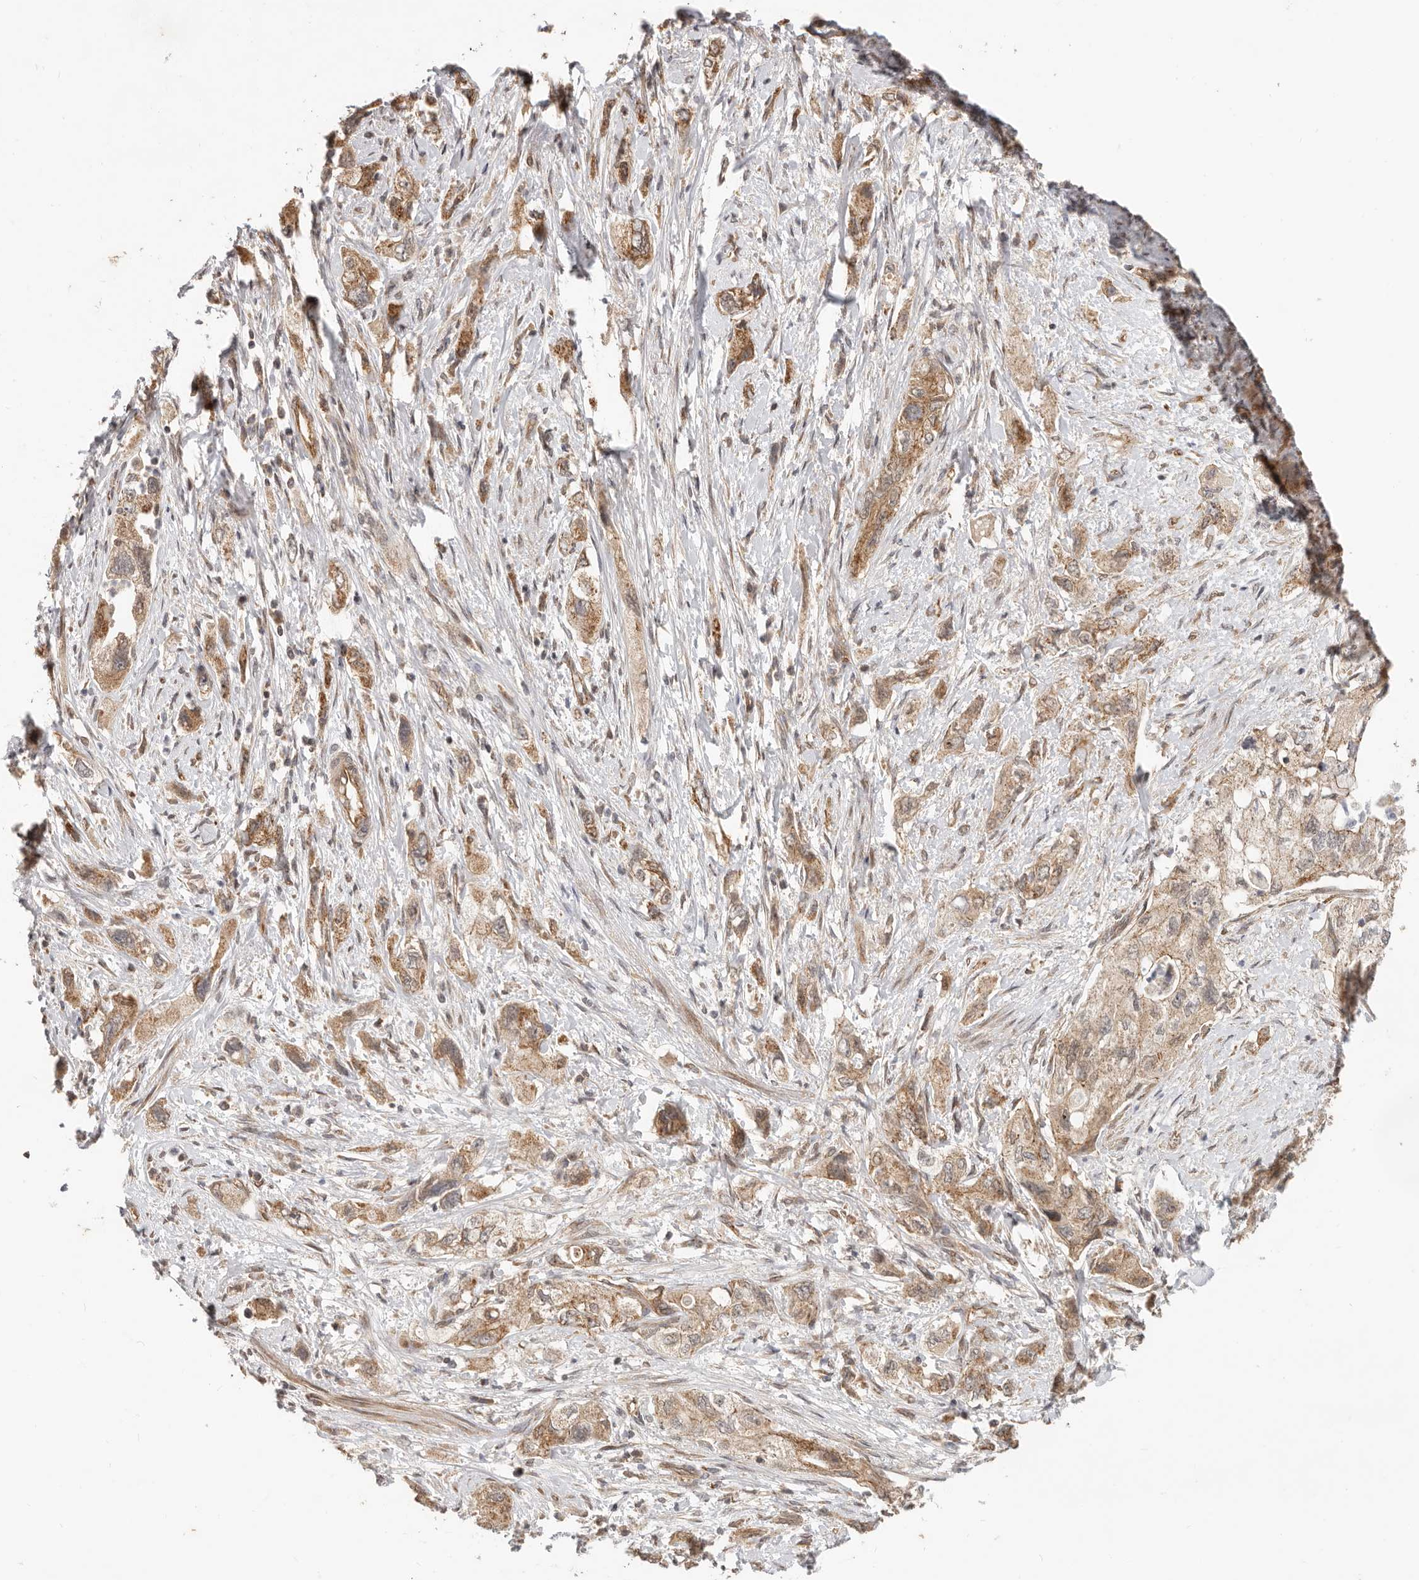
{"staining": {"intensity": "moderate", "quantity": ">75%", "location": "cytoplasmic/membranous"}, "tissue": "pancreatic cancer", "cell_type": "Tumor cells", "image_type": "cancer", "snomed": [{"axis": "morphology", "description": "Adenocarcinoma, NOS"}, {"axis": "topography", "description": "Pancreas"}], "caption": "A brown stain highlights moderate cytoplasmic/membranous expression of a protein in human adenocarcinoma (pancreatic) tumor cells.", "gene": "USP49", "patient": {"sex": "female", "age": 73}}